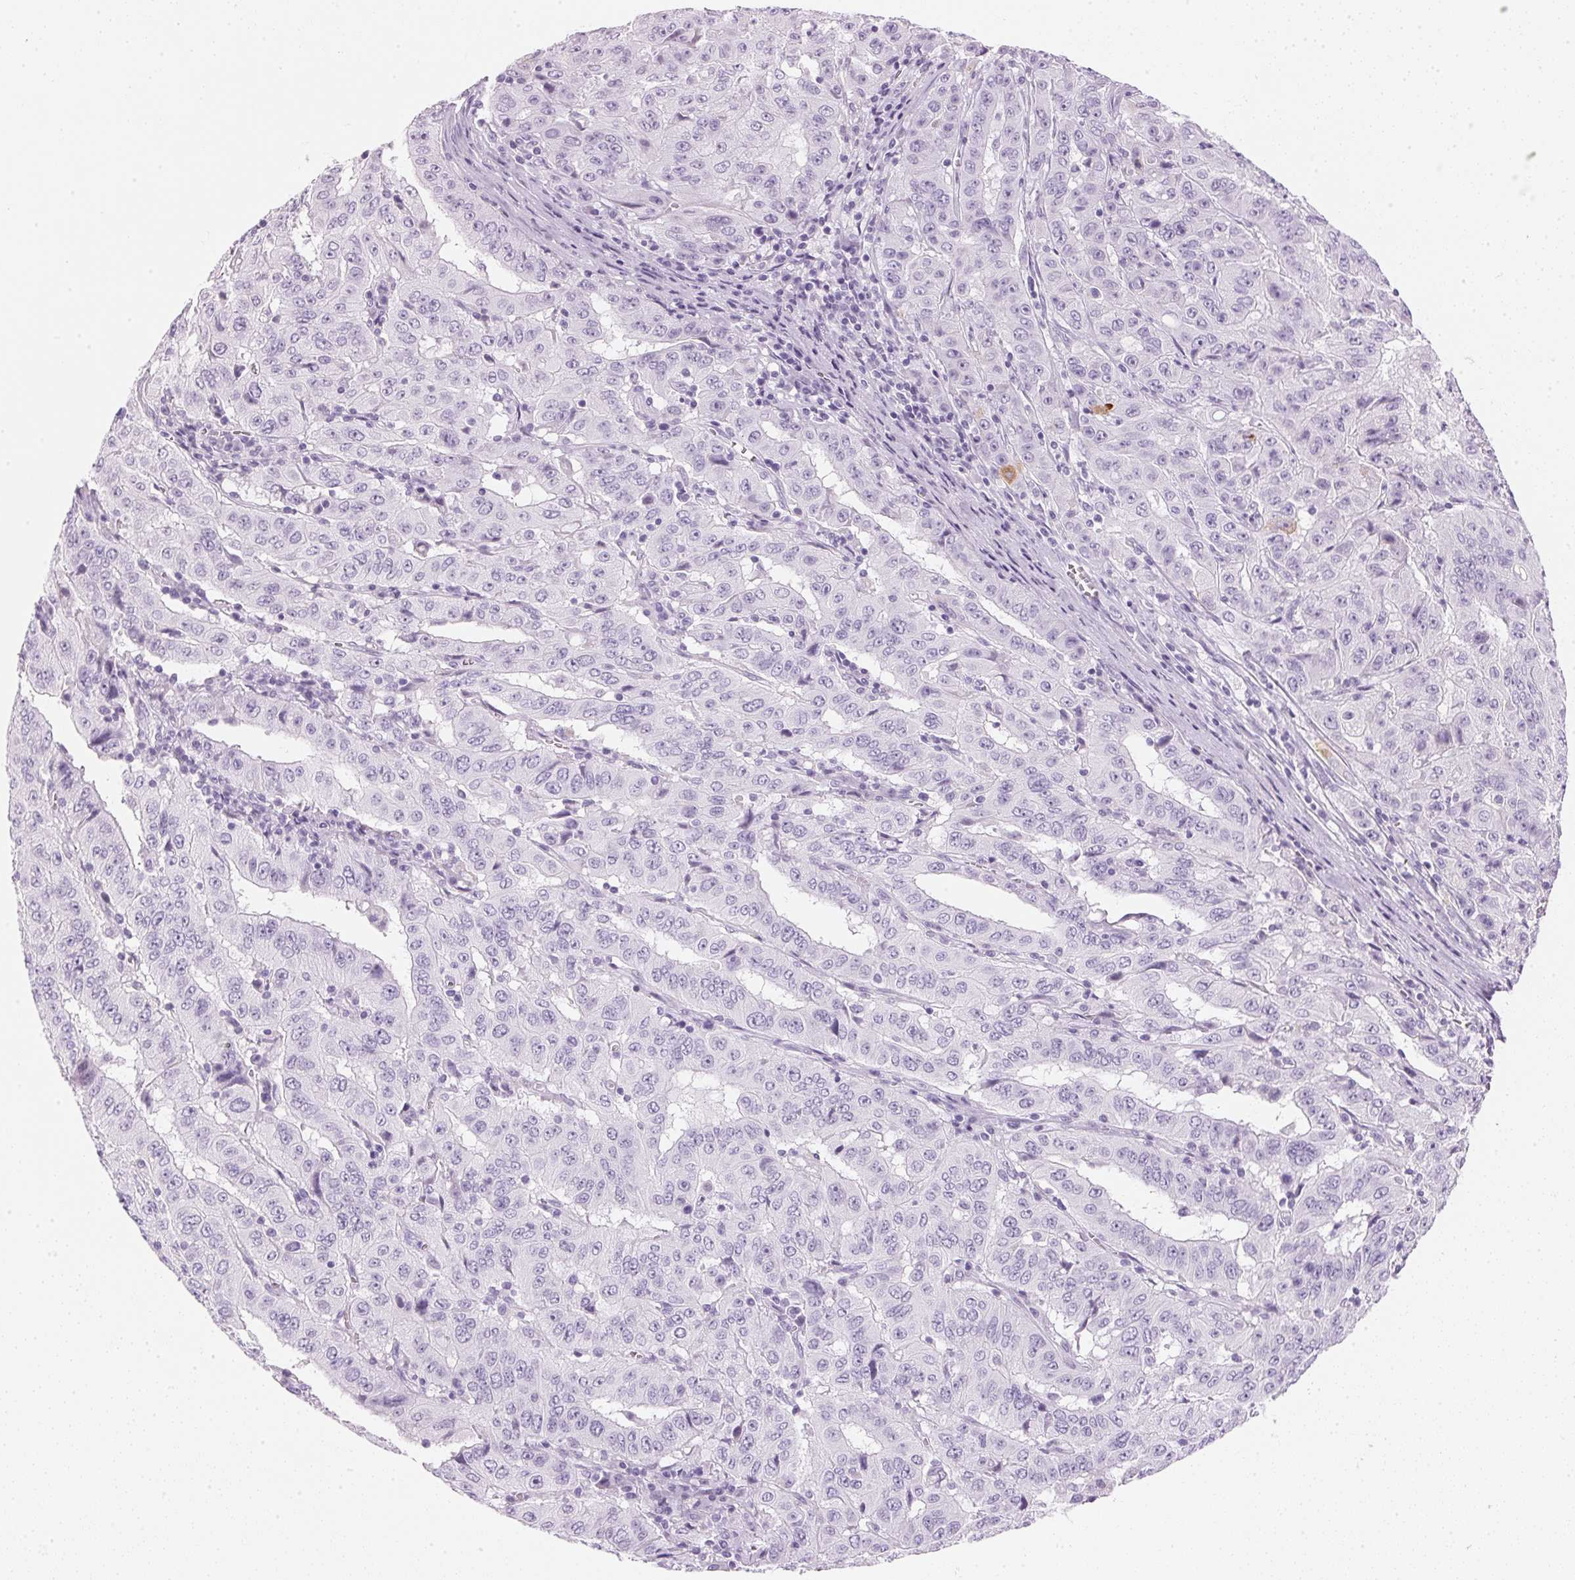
{"staining": {"intensity": "negative", "quantity": "none", "location": "none"}, "tissue": "pancreatic cancer", "cell_type": "Tumor cells", "image_type": "cancer", "snomed": [{"axis": "morphology", "description": "Adenocarcinoma, NOS"}, {"axis": "topography", "description": "Pancreas"}], "caption": "A high-resolution photomicrograph shows immunohistochemistry staining of pancreatic cancer, which reveals no significant expression in tumor cells.", "gene": "IGFBP1", "patient": {"sex": "male", "age": 63}}